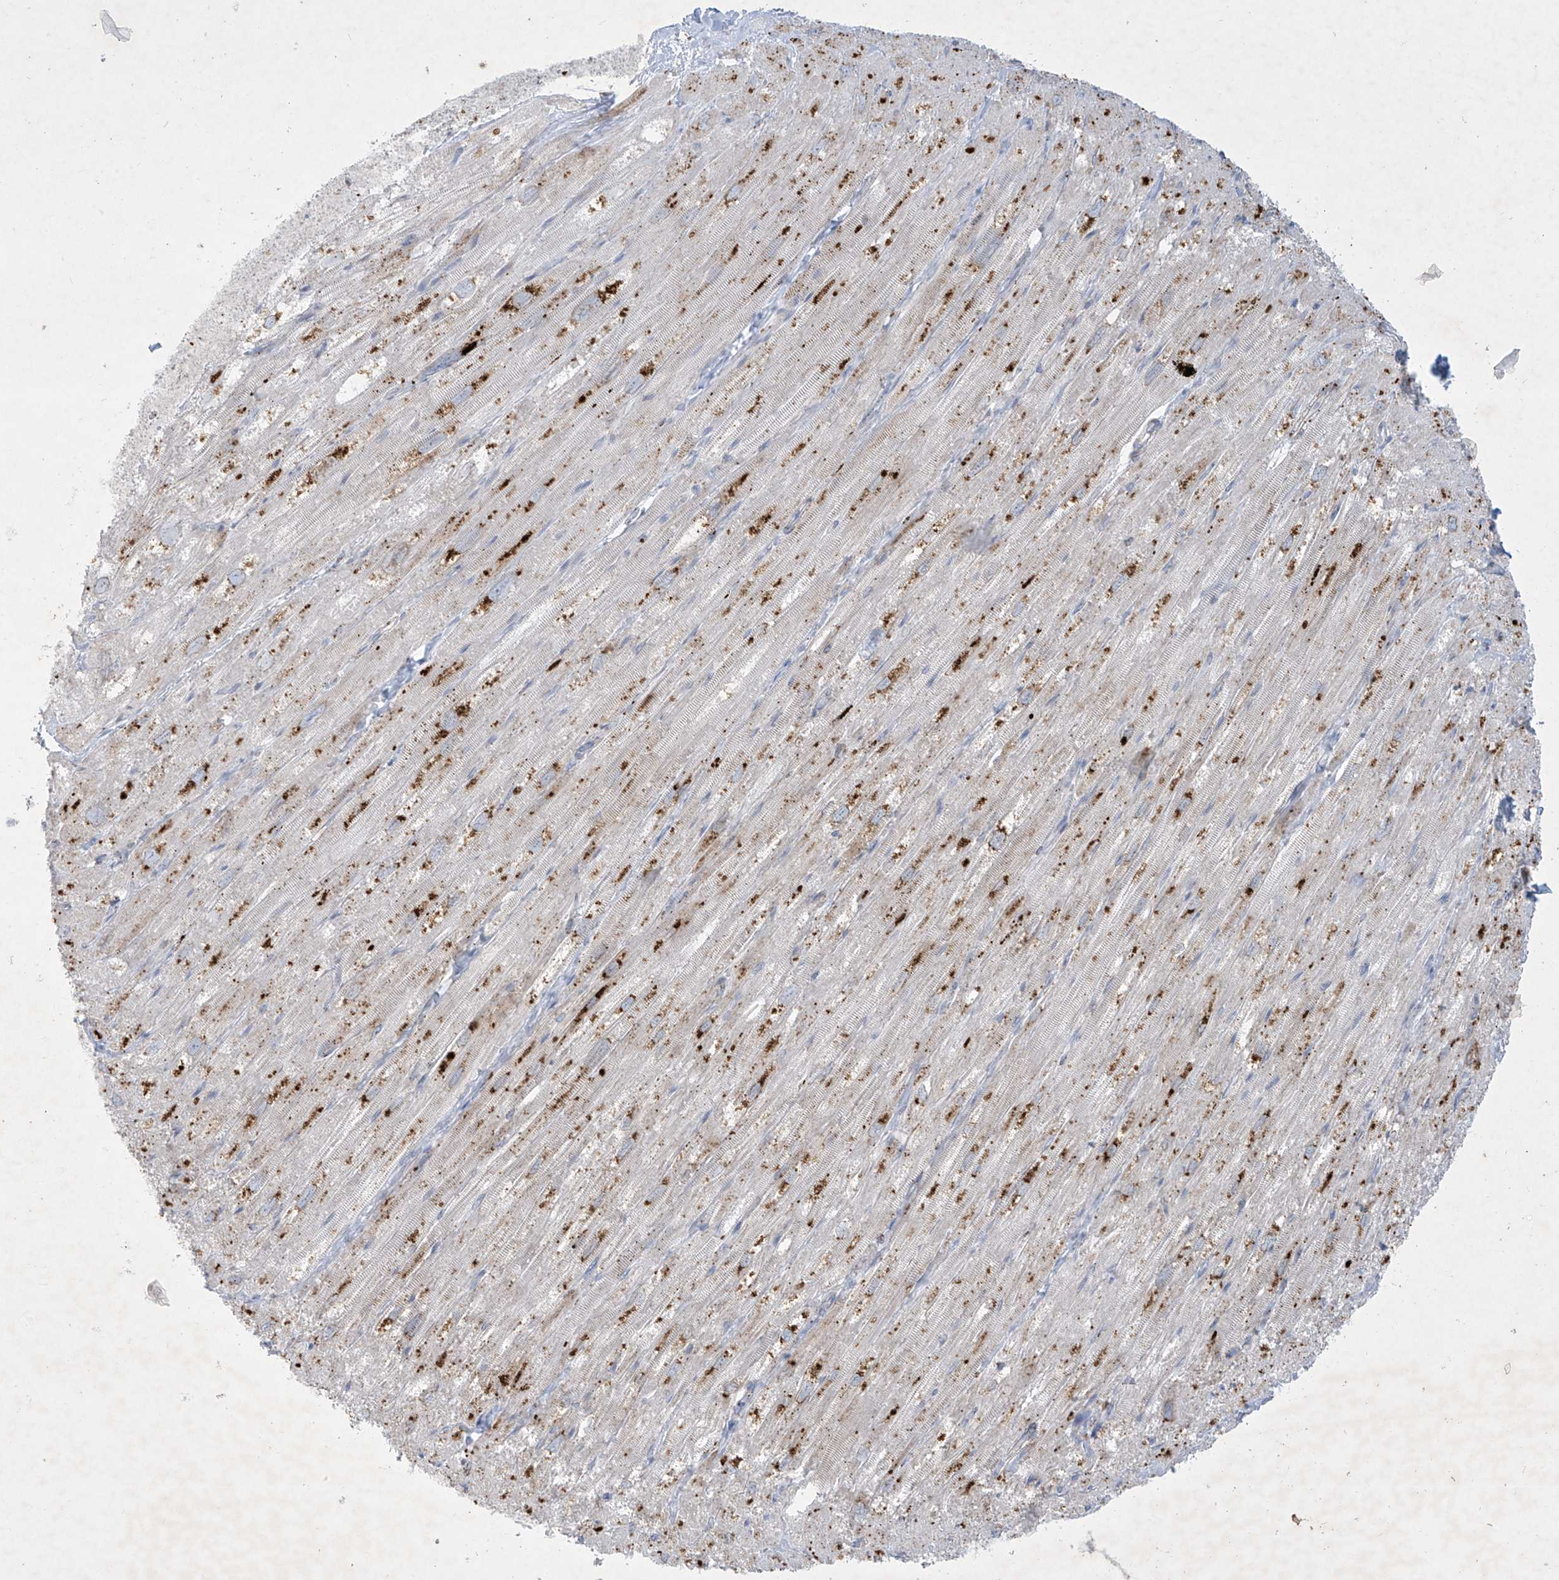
{"staining": {"intensity": "strong", "quantity": ">75%", "location": "cytoplasmic/membranous"}, "tissue": "heart muscle", "cell_type": "Cardiomyocytes", "image_type": "normal", "snomed": [{"axis": "morphology", "description": "Normal tissue, NOS"}, {"axis": "topography", "description": "Heart"}], "caption": "High-magnification brightfield microscopy of normal heart muscle stained with DAB (brown) and counterstained with hematoxylin (blue). cardiomyocytes exhibit strong cytoplasmic/membranous staining is appreciated in approximately>75% of cells. The staining was performed using DAB, with brown indicating positive protein expression. Nuclei are stained blue with hematoxylin.", "gene": "GPR137C", "patient": {"sex": "male", "age": 50}}